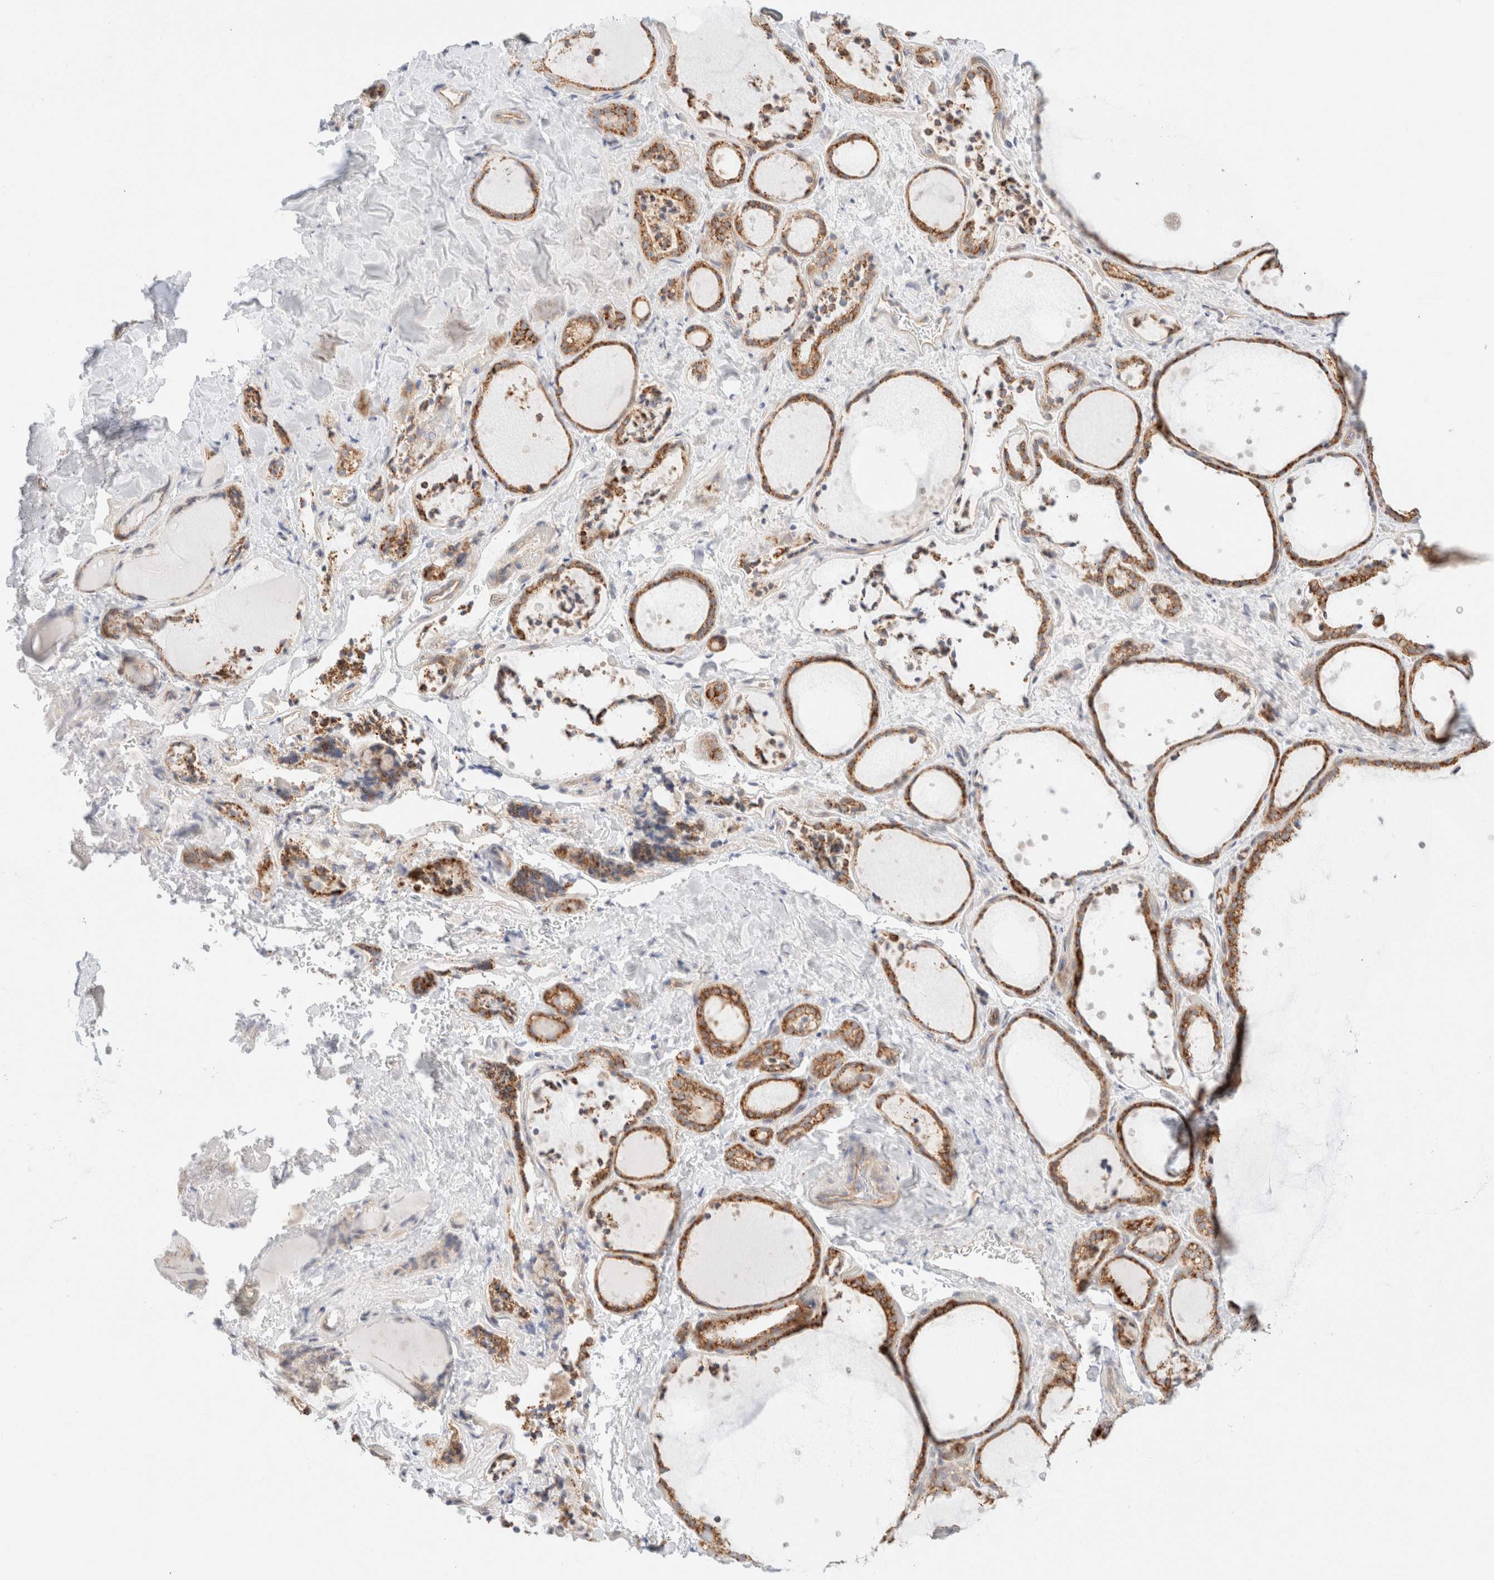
{"staining": {"intensity": "strong", "quantity": ">75%", "location": "cytoplasmic/membranous"}, "tissue": "thyroid gland", "cell_type": "Glandular cells", "image_type": "normal", "snomed": [{"axis": "morphology", "description": "Normal tissue, NOS"}, {"axis": "topography", "description": "Thyroid gland"}], "caption": "IHC micrograph of unremarkable thyroid gland: human thyroid gland stained using immunohistochemistry (IHC) demonstrates high levels of strong protein expression localized specifically in the cytoplasmic/membranous of glandular cells, appearing as a cytoplasmic/membranous brown color.", "gene": "UNC13B", "patient": {"sex": "female", "age": 44}}